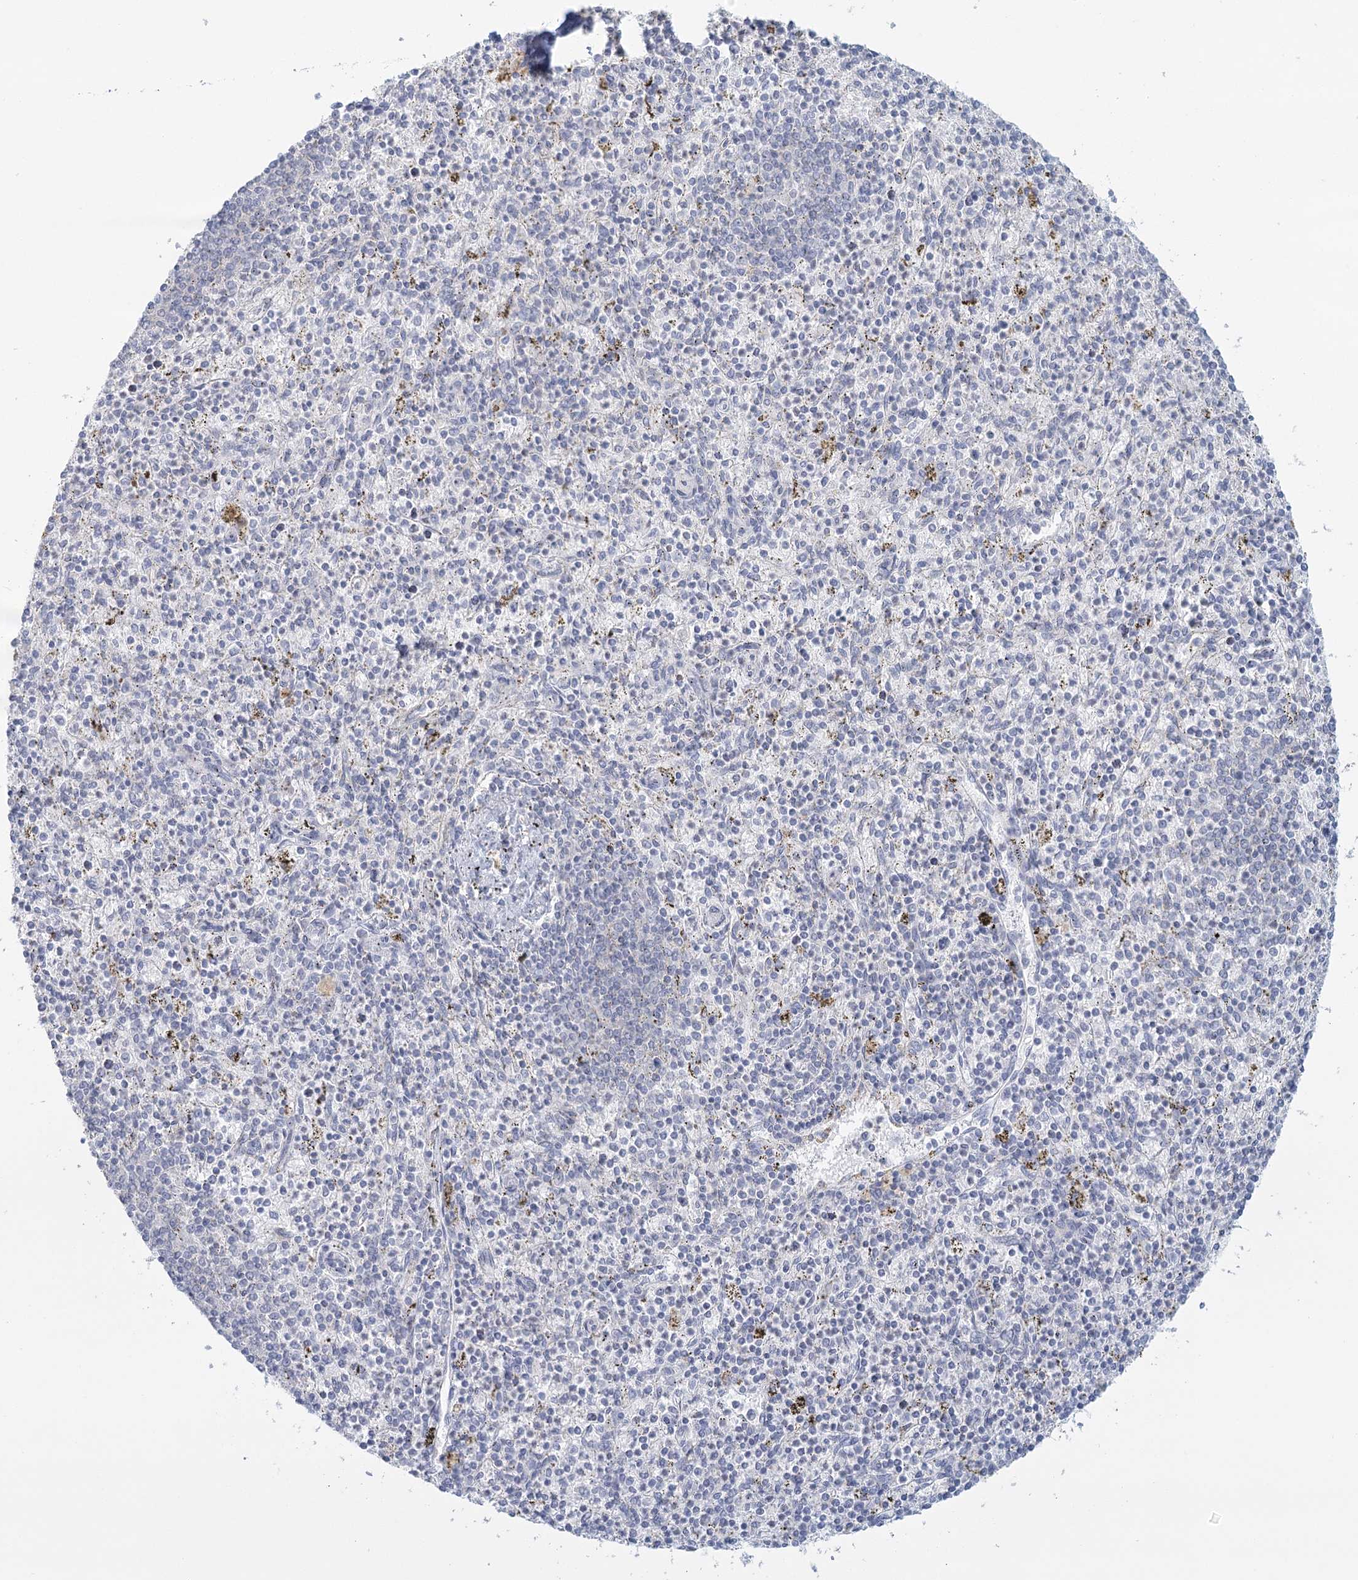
{"staining": {"intensity": "negative", "quantity": "none", "location": "none"}, "tissue": "spleen", "cell_type": "Cells in red pulp", "image_type": "normal", "snomed": [{"axis": "morphology", "description": "Normal tissue, NOS"}, {"axis": "topography", "description": "Spleen"}], "caption": "A histopathology image of human spleen is negative for staining in cells in red pulp. (DAB (3,3'-diaminobenzidine) immunohistochemistry visualized using brightfield microscopy, high magnification).", "gene": "BPHL", "patient": {"sex": "male", "age": 72}}